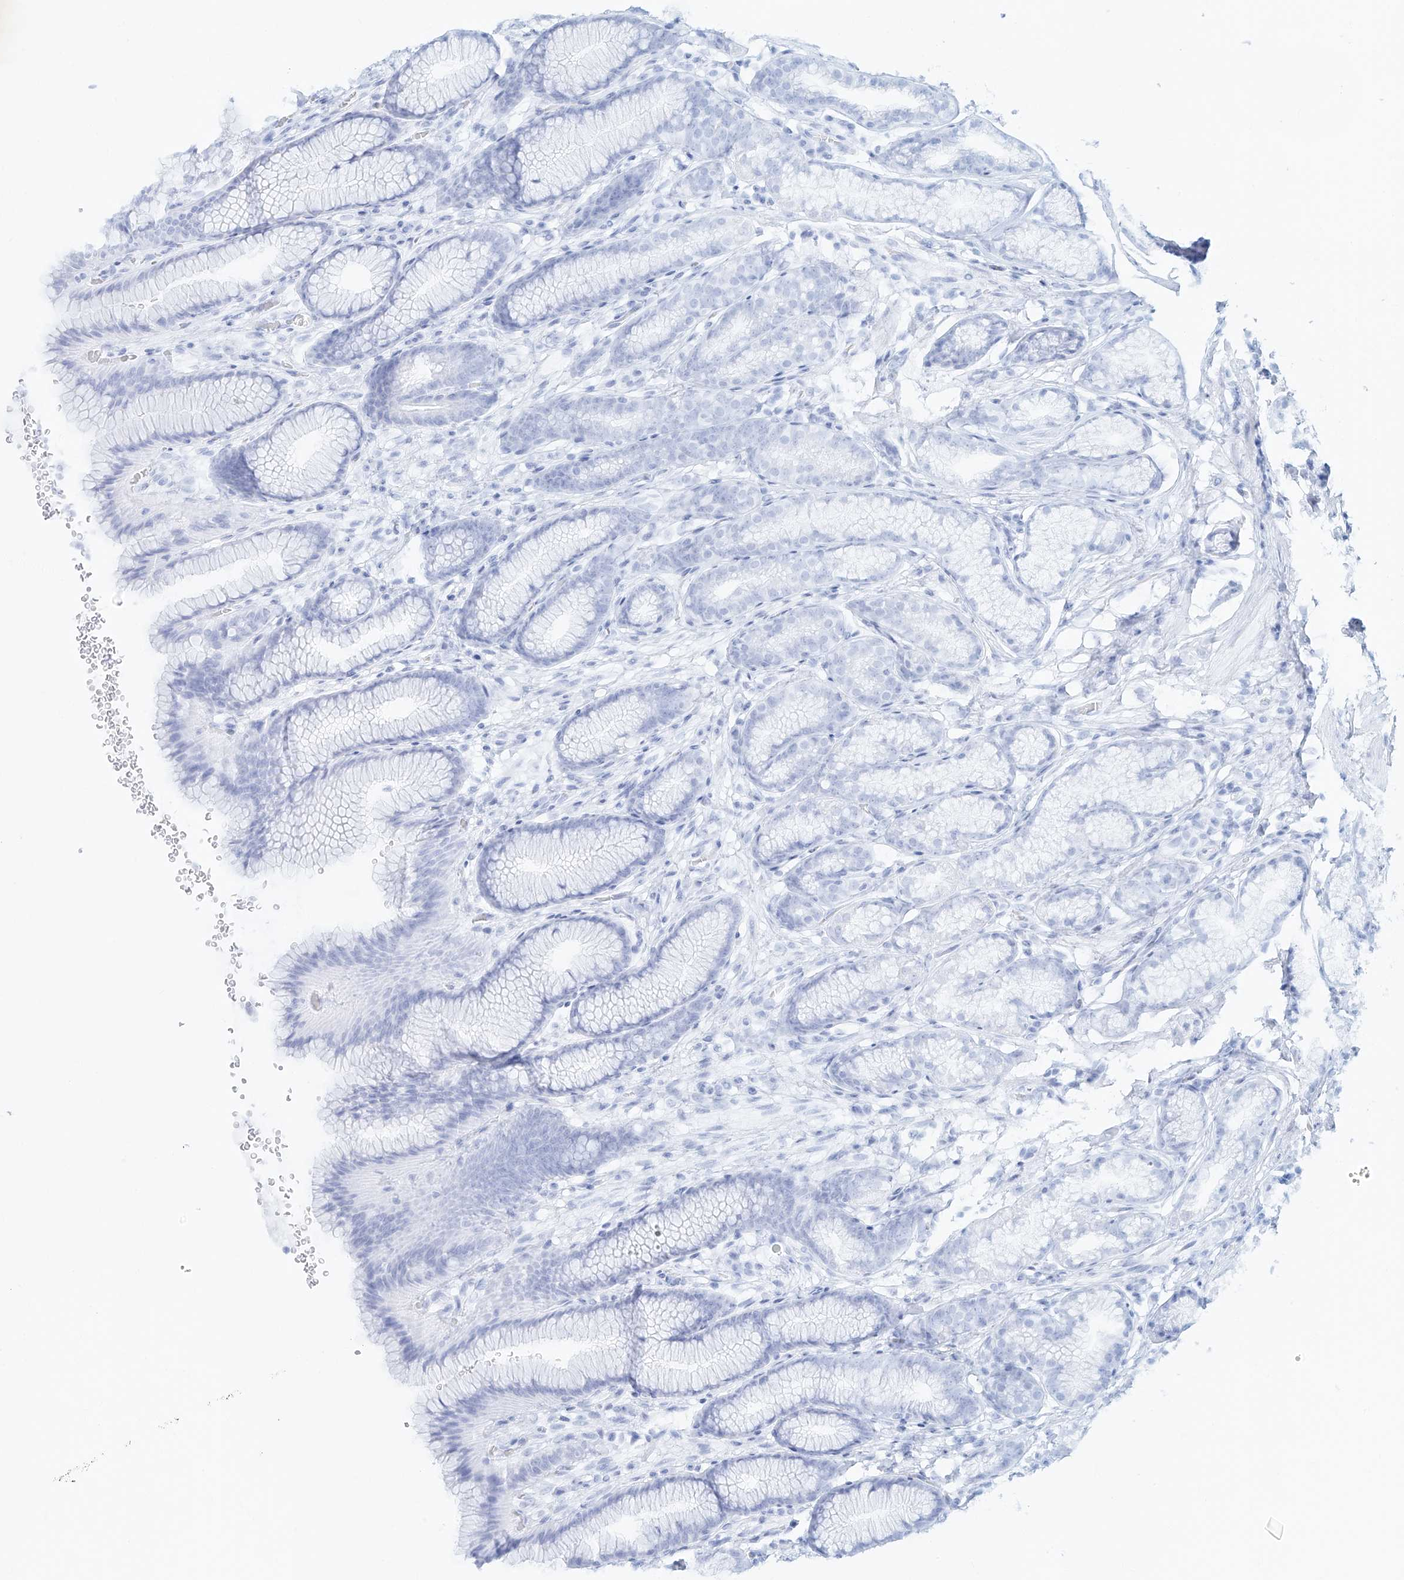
{"staining": {"intensity": "negative", "quantity": "none", "location": "none"}, "tissue": "stomach", "cell_type": "Glandular cells", "image_type": "normal", "snomed": [{"axis": "morphology", "description": "Normal tissue, NOS"}, {"axis": "topography", "description": "Stomach"}], "caption": "Glandular cells show no significant protein positivity in normal stomach. (Immunohistochemistry (ihc), brightfield microscopy, high magnification).", "gene": "MTX2", "patient": {"sex": "male", "age": 42}}